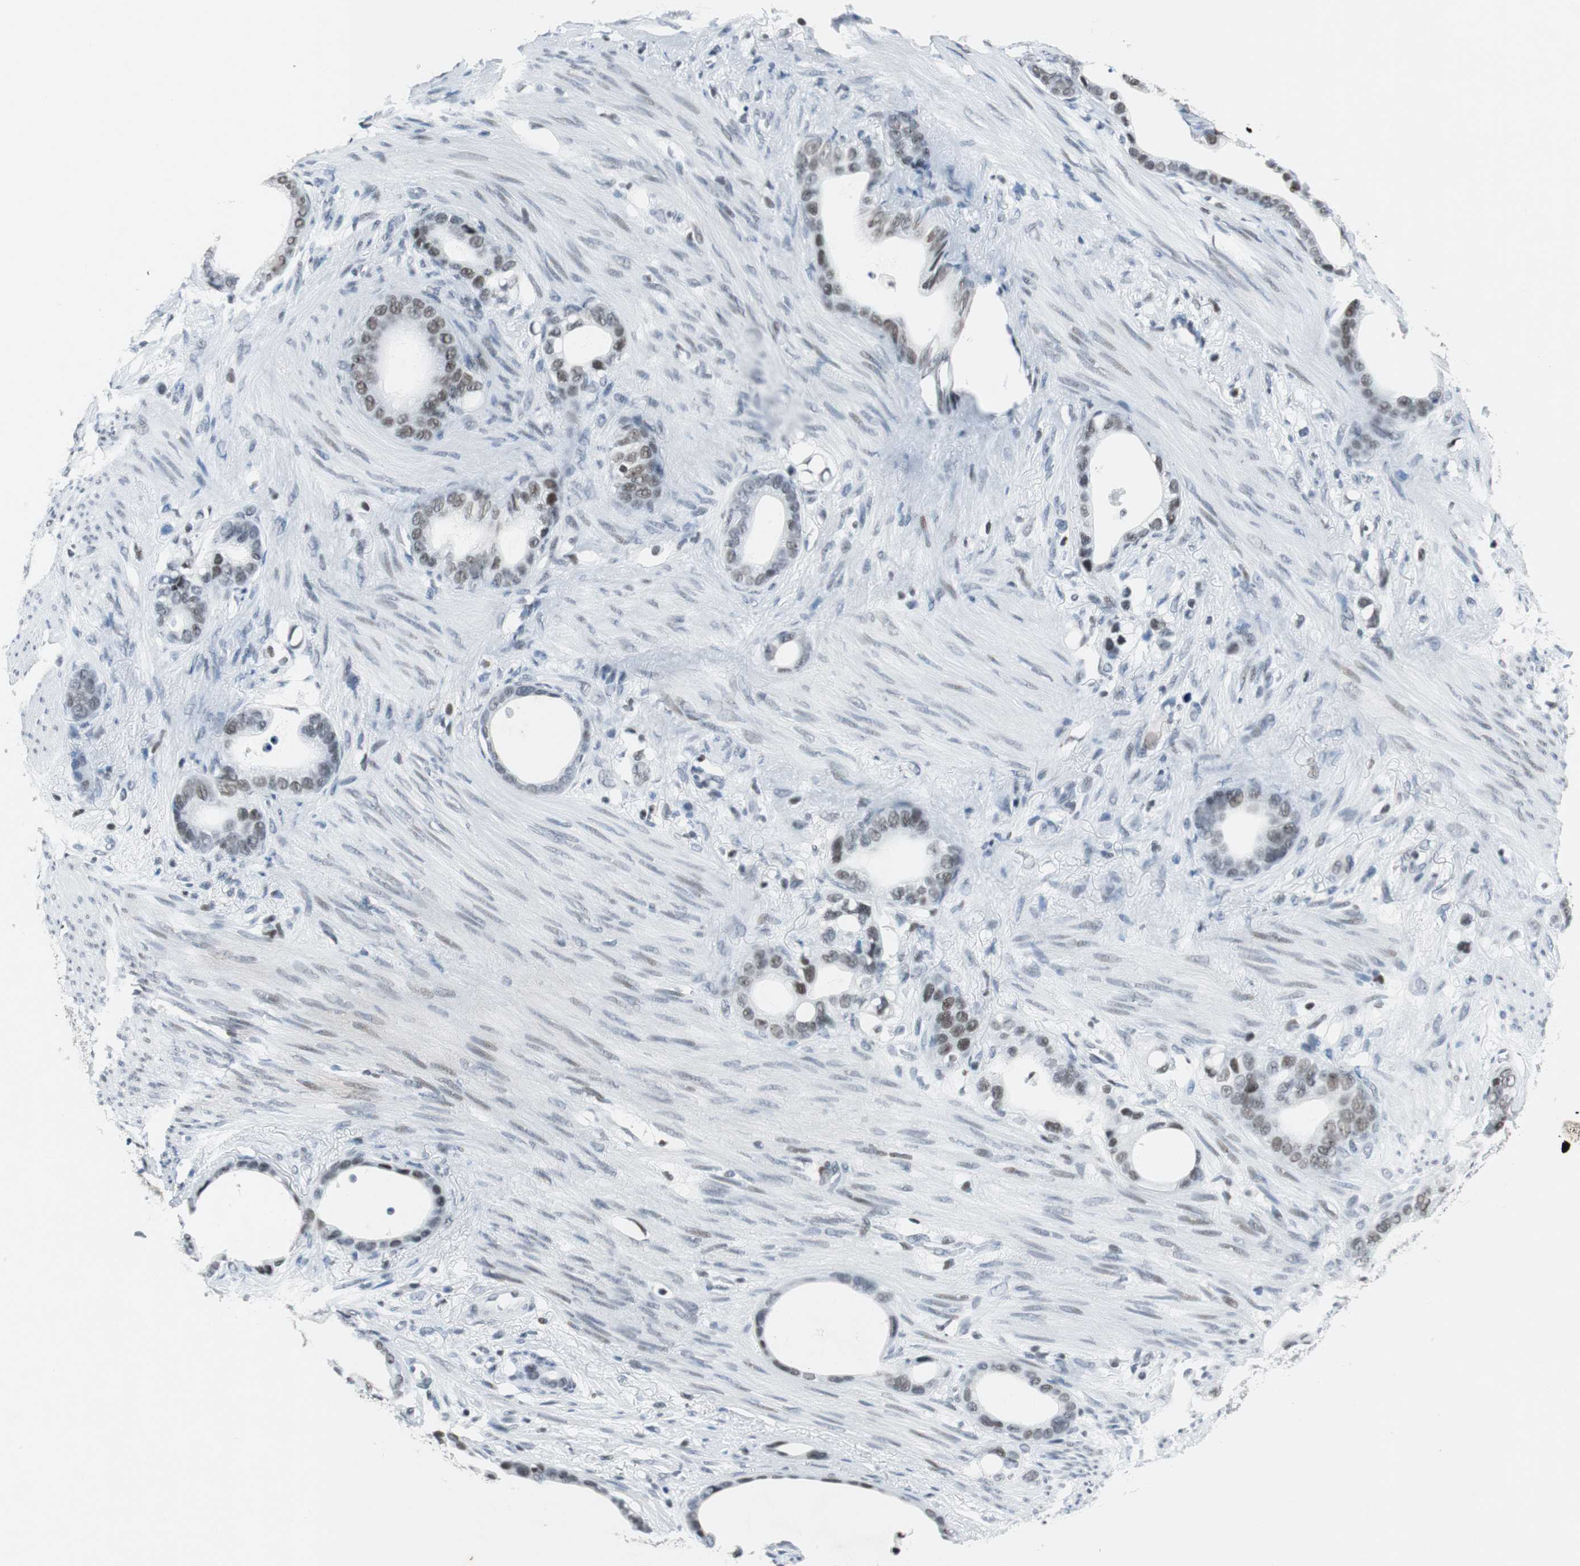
{"staining": {"intensity": "weak", "quantity": "<25%", "location": "nuclear"}, "tissue": "stomach cancer", "cell_type": "Tumor cells", "image_type": "cancer", "snomed": [{"axis": "morphology", "description": "Adenocarcinoma, NOS"}, {"axis": "topography", "description": "Stomach"}], "caption": "IHC micrograph of stomach cancer (adenocarcinoma) stained for a protein (brown), which displays no expression in tumor cells.", "gene": "HDAC3", "patient": {"sex": "female", "age": 75}}